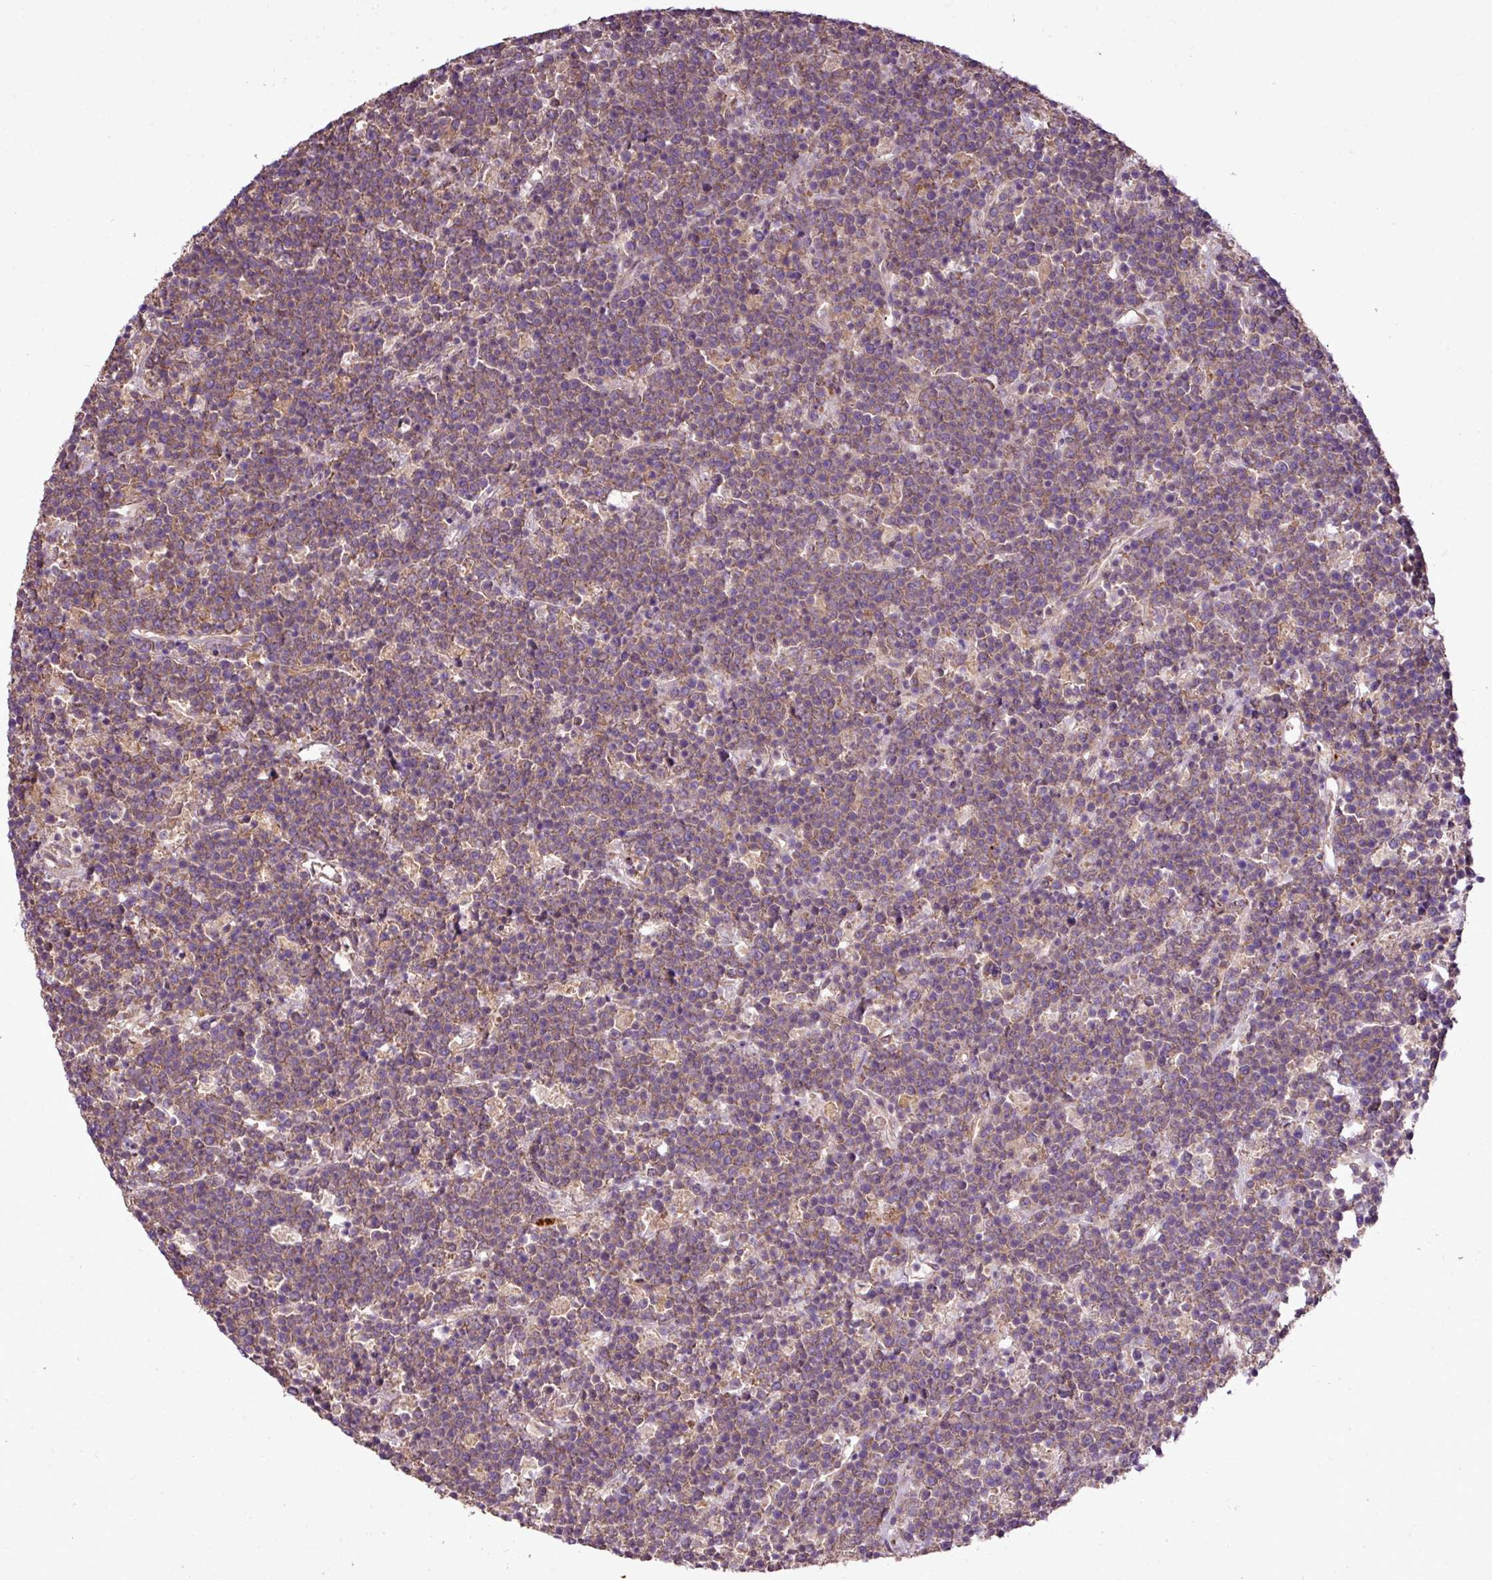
{"staining": {"intensity": "moderate", "quantity": "25%-75%", "location": "cytoplasmic/membranous"}, "tissue": "lymphoma", "cell_type": "Tumor cells", "image_type": "cancer", "snomed": [{"axis": "morphology", "description": "Malignant lymphoma, non-Hodgkin's type, High grade"}, {"axis": "topography", "description": "Ovary"}], "caption": "Malignant lymphoma, non-Hodgkin's type (high-grade) stained for a protein (brown) reveals moderate cytoplasmic/membranous positive expression in about 25%-75% of tumor cells.", "gene": "DNAAF4", "patient": {"sex": "female", "age": 56}}